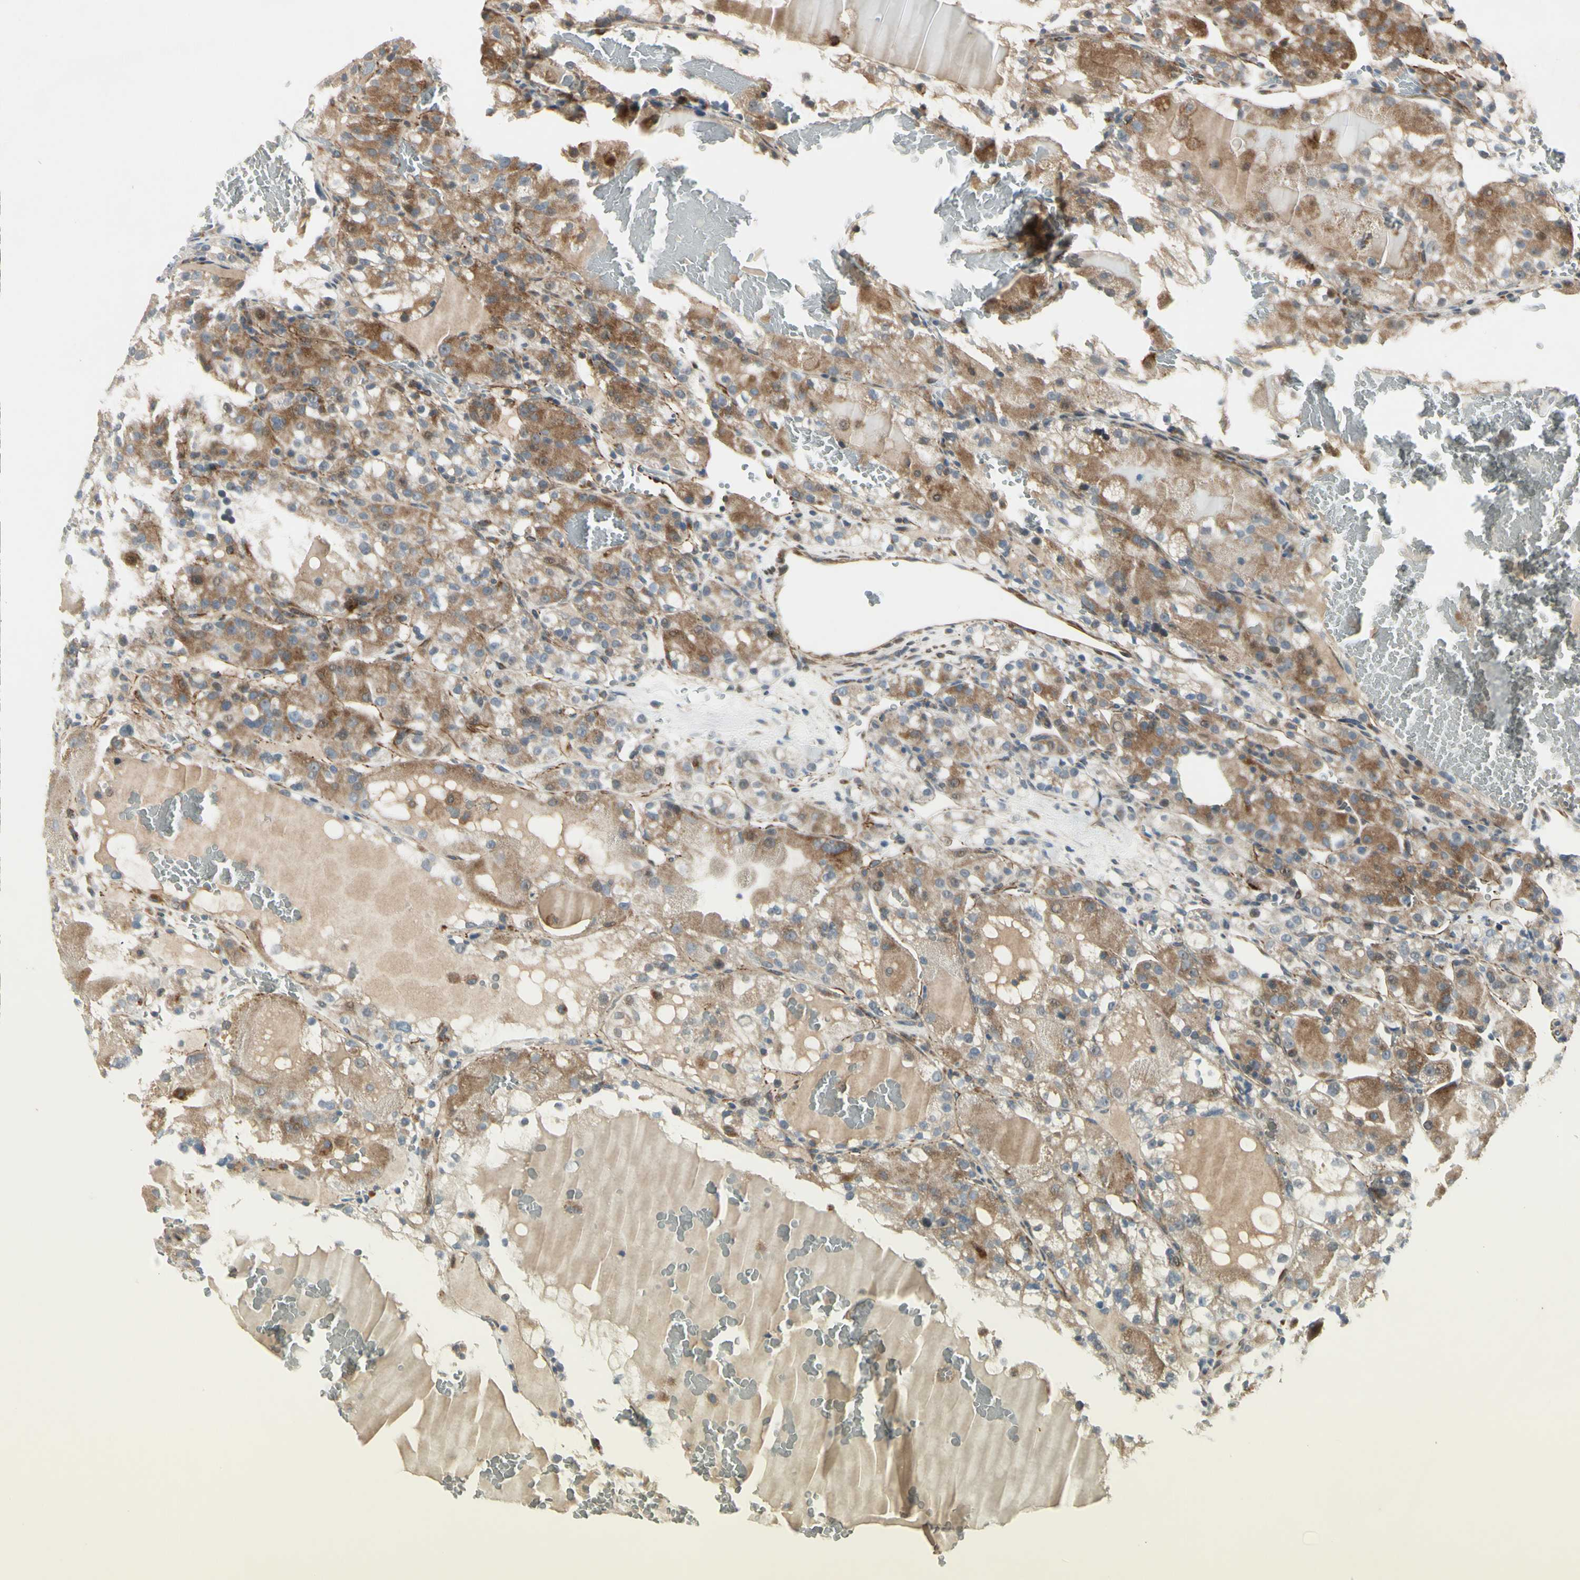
{"staining": {"intensity": "moderate", "quantity": ">75%", "location": "cytoplasmic/membranous"}, "tissue": "renal cancer", "cell_type": "Tumor cells", "image_type": "cancer", "snomed": [{"axis": "morphology", "description": "Normal tissue, NOS"}, {"axis": "morphology", "description": "Adenocarcinoma, NOS"}, {"axis": "topography", "description": "Kidney"}], "caption": "Protein expression analysis of human renal cancer (adenocarcinoma) reveals moderate cytoplasmic/membranous expression in approximately >75% of tumor cells.", "gene": "NDFIP1", "patient": {"sex": "male", "age": 61}}